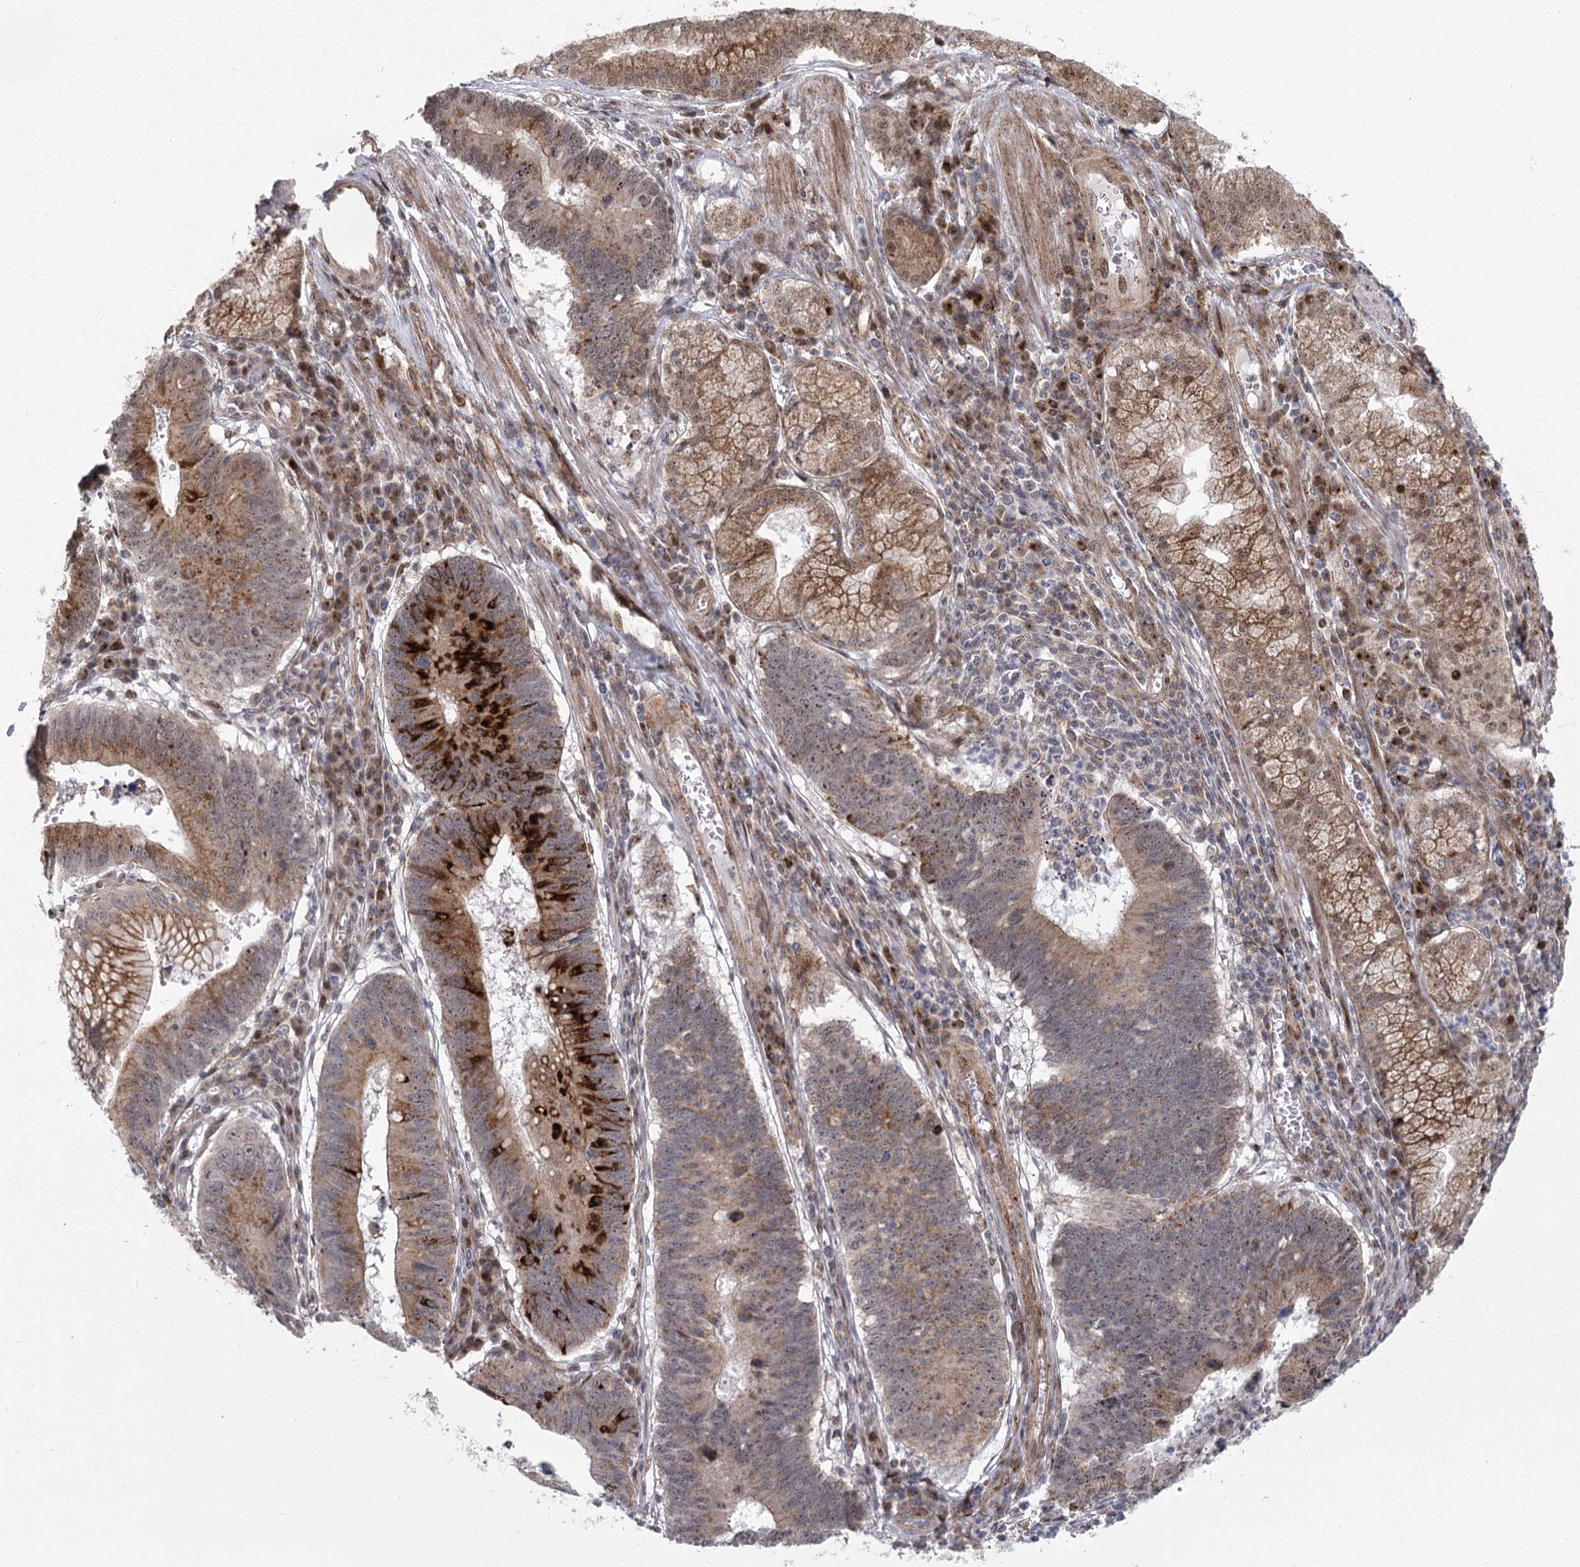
{"staining": {"intensity": "moderate", "quantity": ">75%", "location": "cytoplasmic/membranous"}, "tissue": "stomach cancer", "cell_type": "Tumor cells", "image_type": "cancer", "snomed": [{"axis": "morphology", "description": "Adenocarcinoma, NOS"}, {"axis": "topography", "description": "Stomach"}], "caption": "Protein analysis of stomach adenocarcinoma tissue demonstrates moderate cytoplasmic/membranous positivity in approximately >75% of tumor cells.", "gene": "PARM1", "patient": {"sex": "male", "age": 59}}